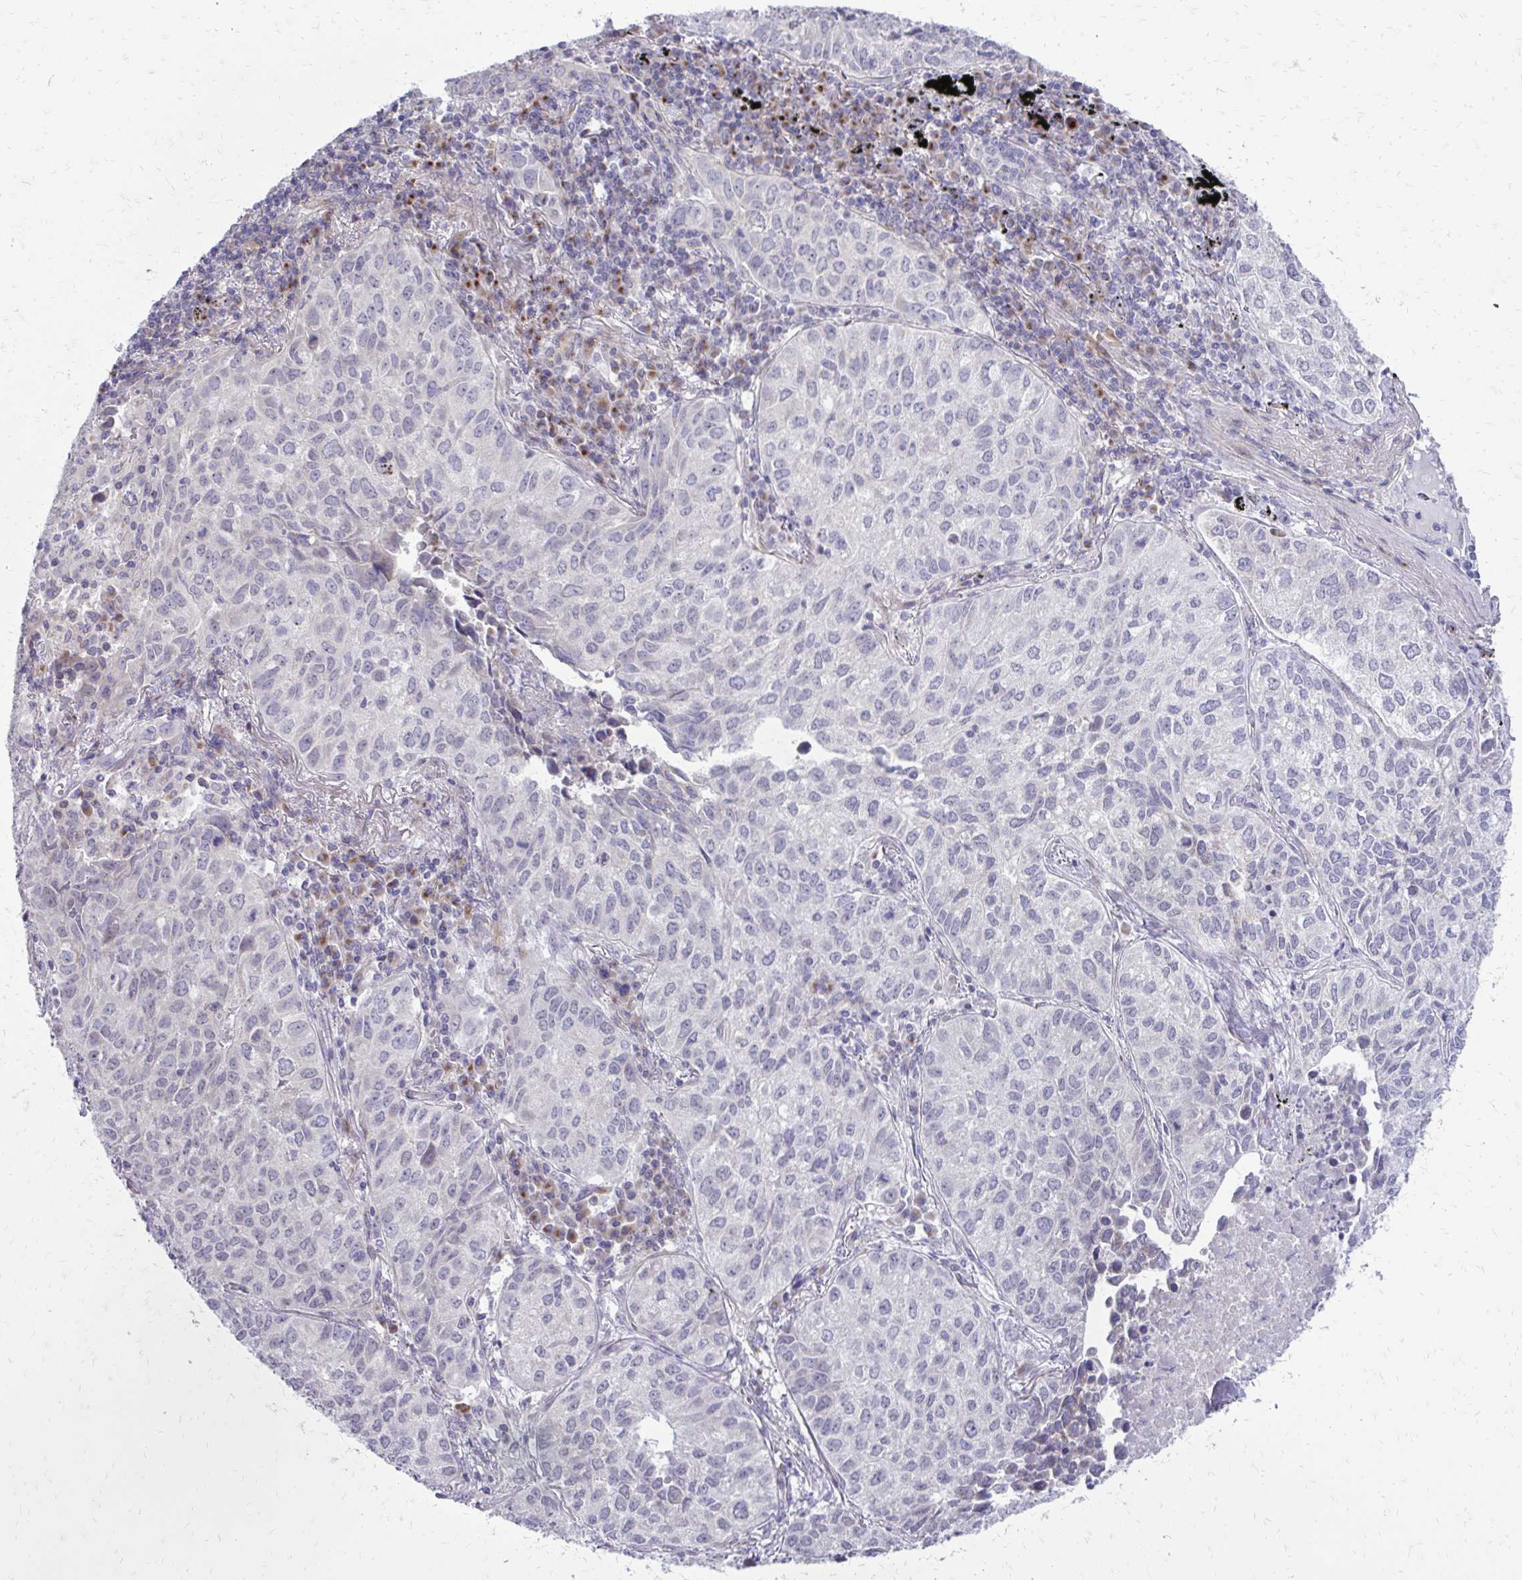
{"staining": {"intensity": "negative", "quantity": "none", "location": "none"}, "tissue": "lung cancer", "cell_type": "Tumor cells", "image_type": "cancer", "snomed": [{"axis": "morphology", "description": "Adenocarcinoma, NOS"}, {"axis": "topography", "description": "Lung"}], "caption": "Immunohistochemistry (IHC) micrograph of neoplastic tissue: human lung adenocarcinoma stained with DAB (3,3'-diaminobenzidine) shows no significant protein positivity in tumor cells.", "gene": "FUNDC2", "patient": {"sex": "female", "age": 50}}